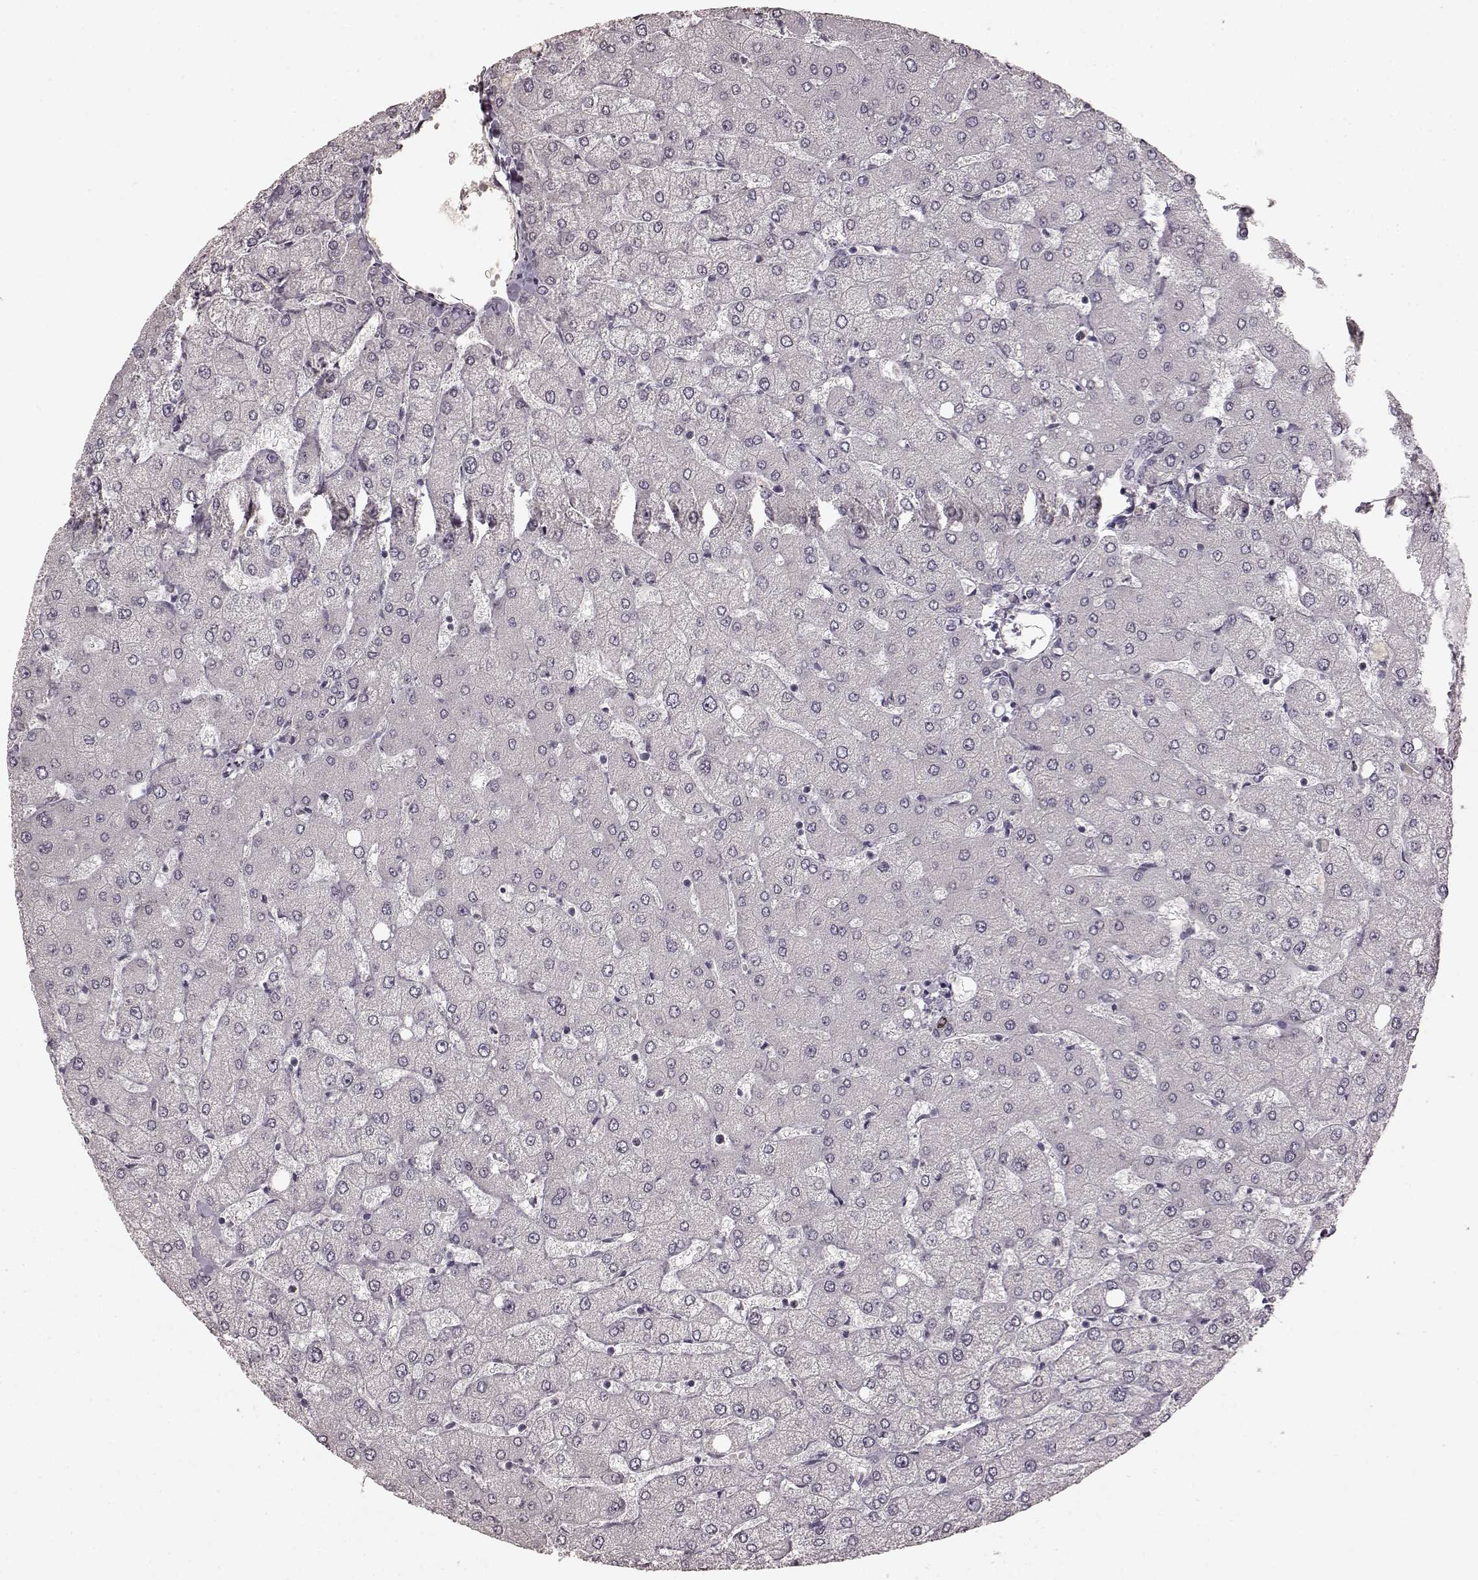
{"staining": {"intensity": "negative", "quantity": "none", "location": "none"}, "tissue": "liver", "cell_type": "Cholangiocytes", "image_type": "normal", "snomed": [{"axis": "morphology", "description": "Normal tissue, NOS"}, {"axis": "topography", "description": "Liver"}], "caption": "This is a histopathology image of immunohistochemistry staining of benign liver, which shows no expression in cholangiocytes.", "gene": "CCNA2", "patient": {"sex": "female", "age": 54}}